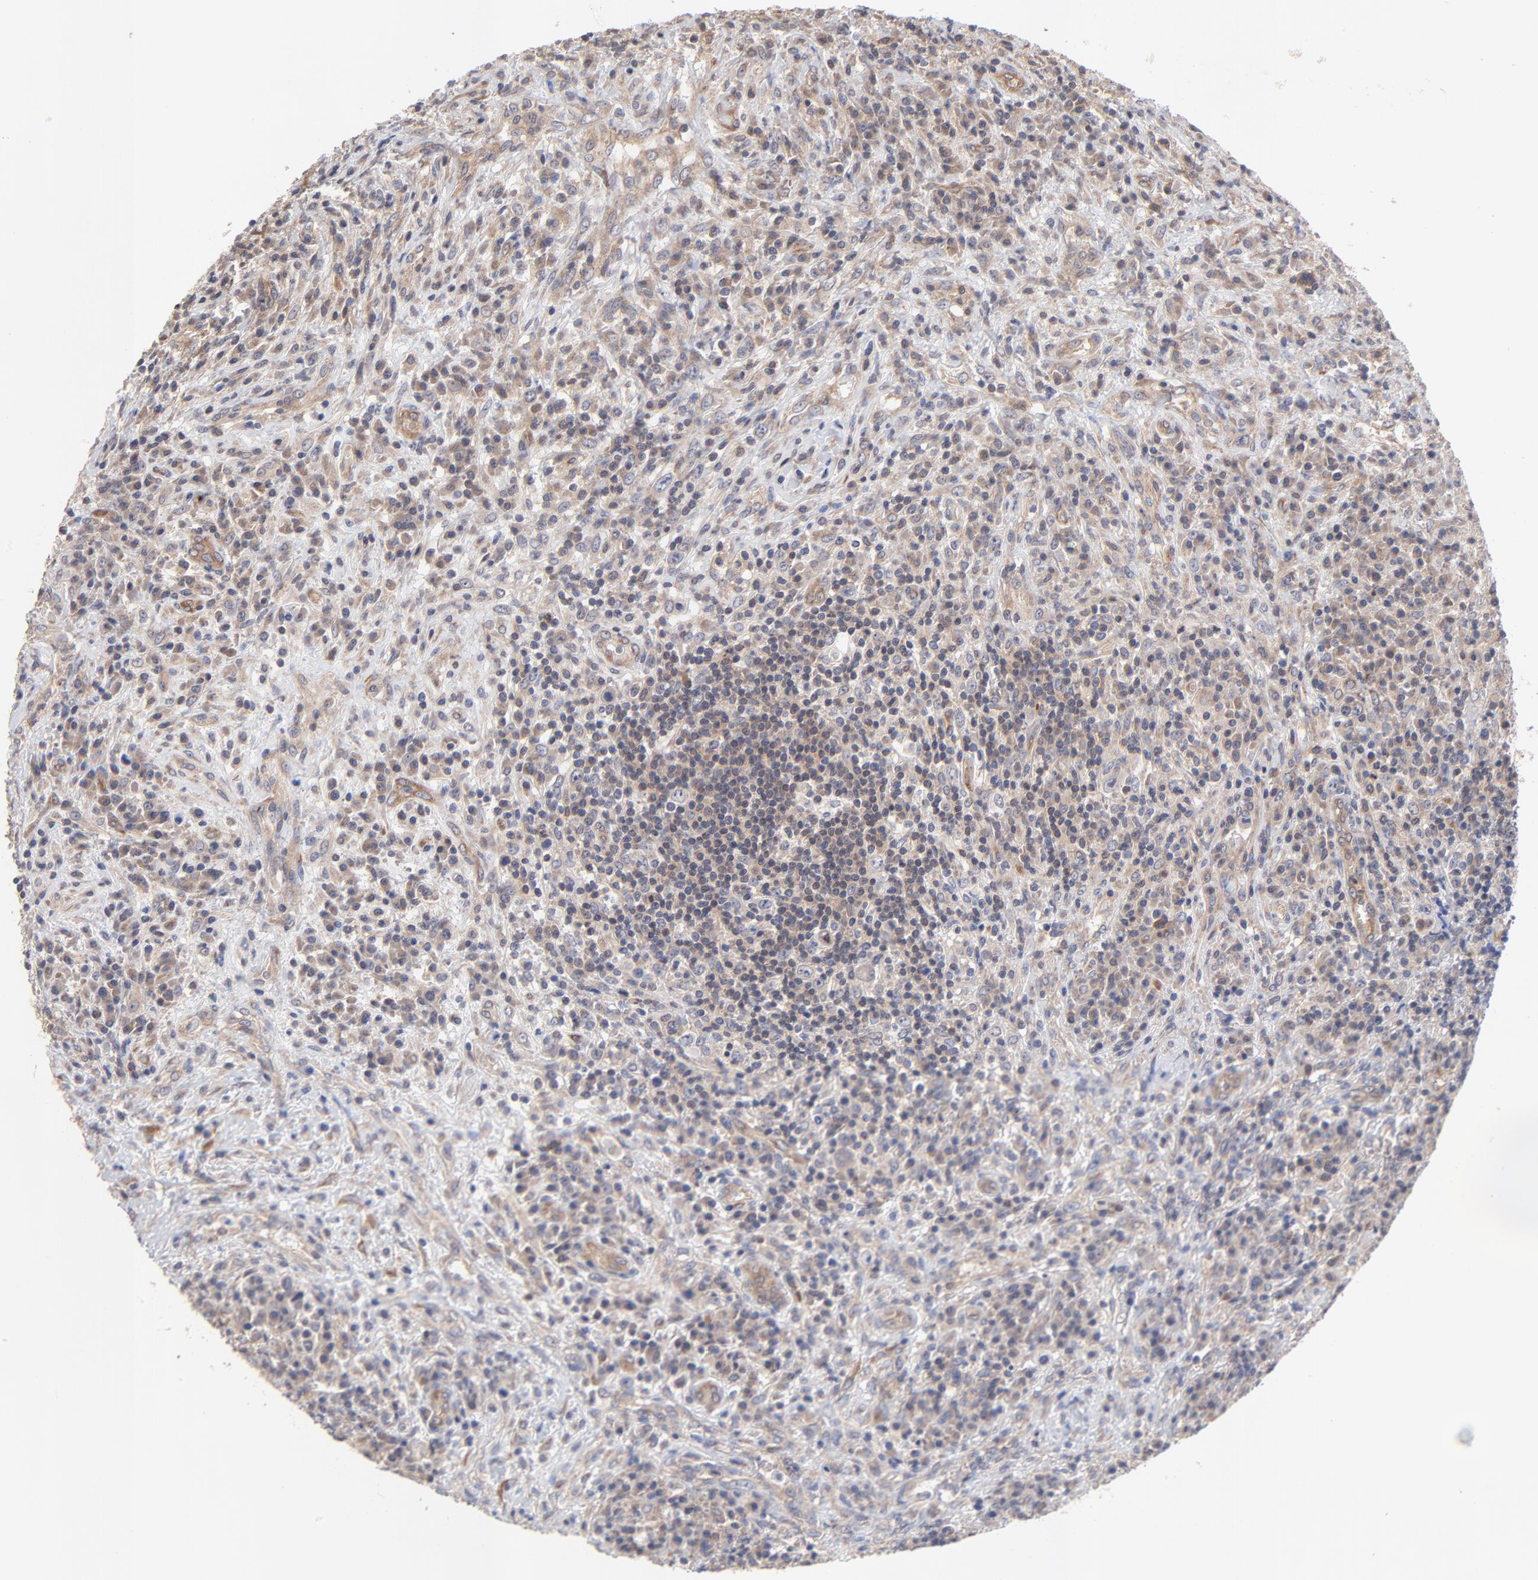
{"staining": {"intensity": "moderate", "quantity": "<25%", "location": "cytoplasmic/membranous"}, "tissue": "lymphoma", "cell_type": "Tumor cells", "image_type": "cancer", "snomed": [{"axis": "morphology", "description": "Hodgkin's disease, NOS"}, {"axis": "topography", "description": "Lymph node"}], "caption": "Lymphoma tissue shows moderate cytoplasmic/membranous expression in about <25% of tumor cells", "gene": "PCMT1", "patient": {"sex": "female", "age": 25}}